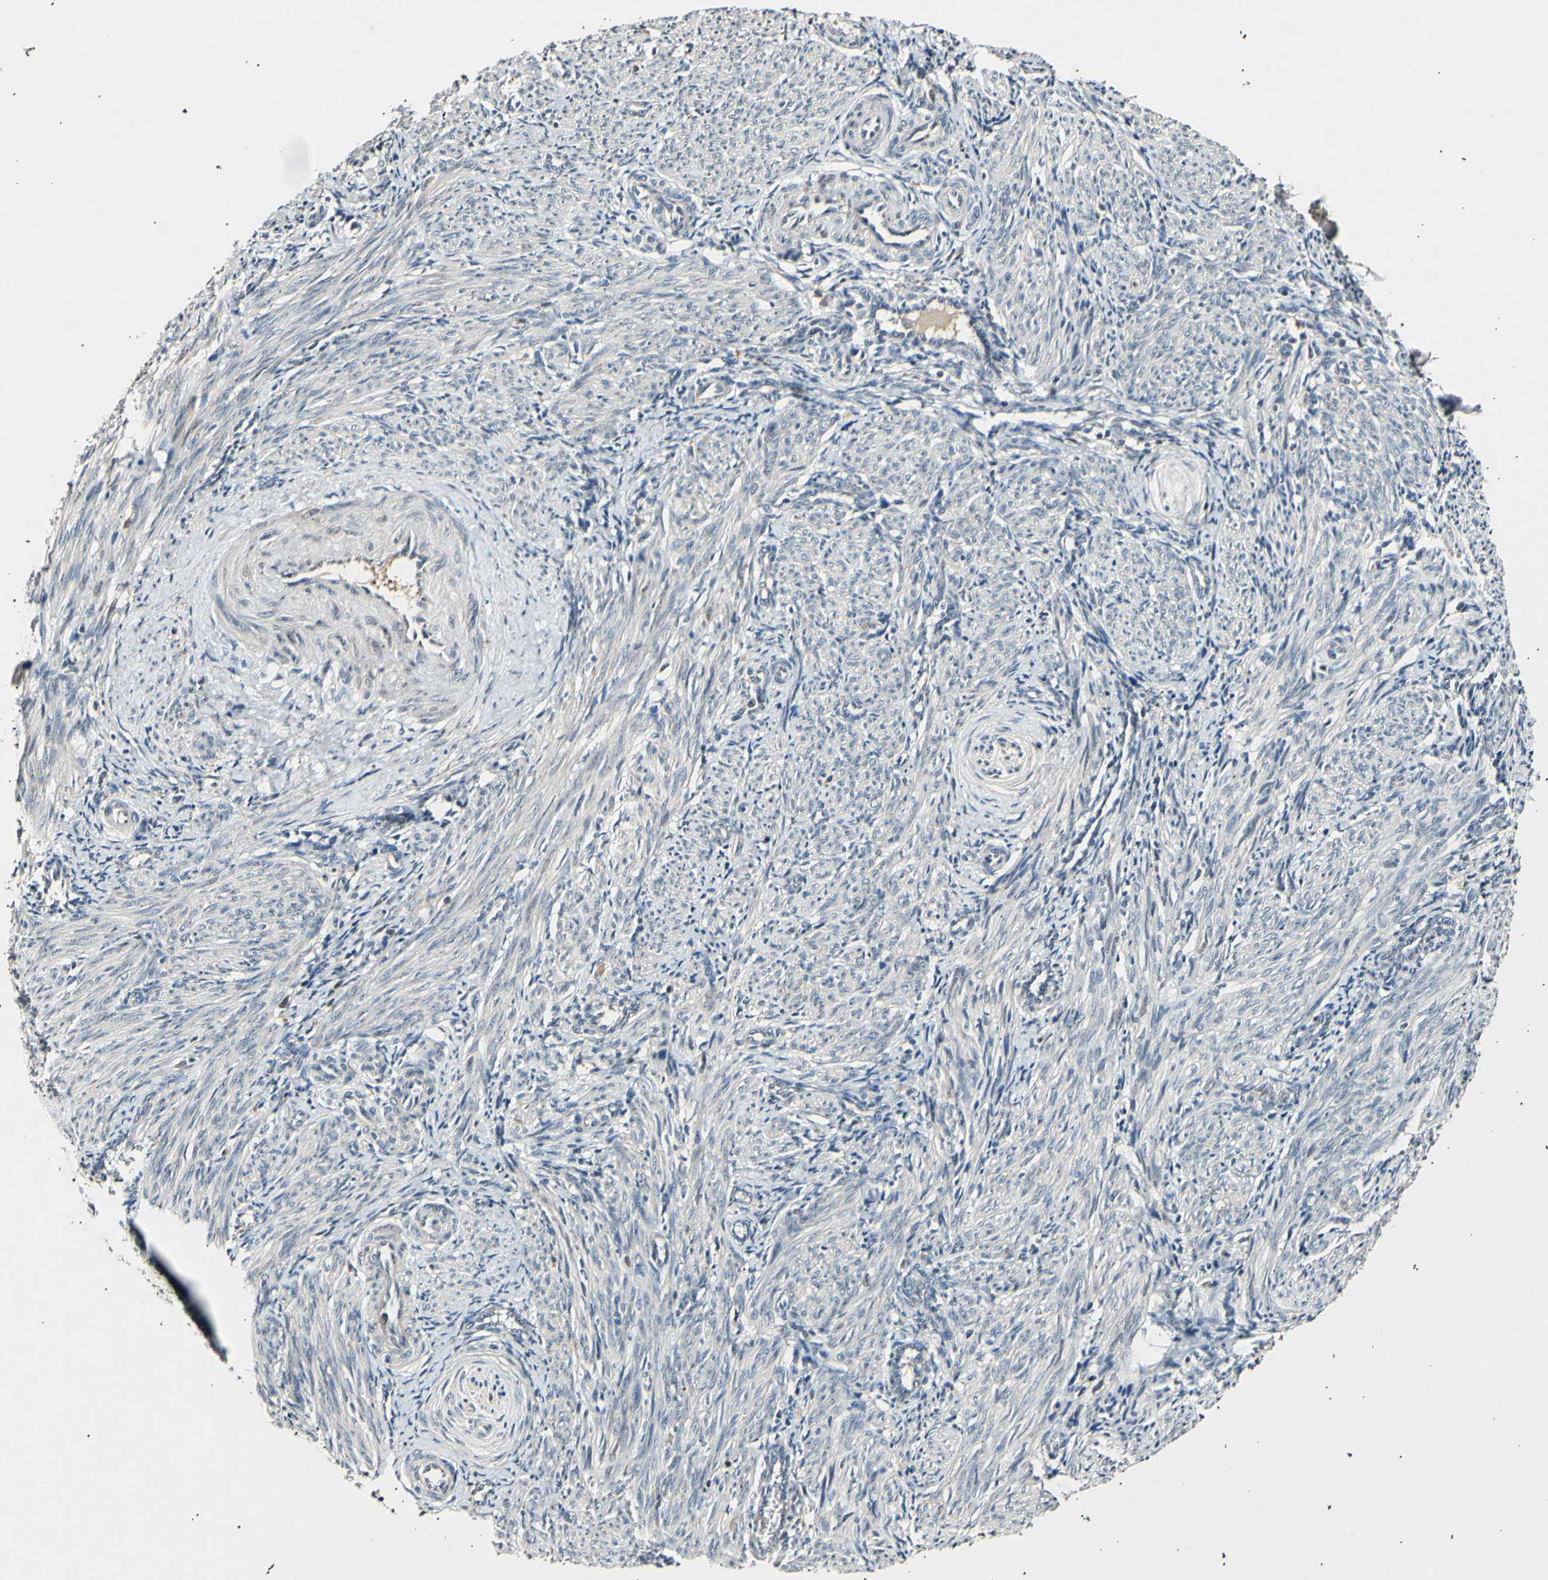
{"staining": {"intensity": "moderate", "quantity": "<25%", "location": "cytoplasmic/membranous"}, "tissue": "smooth muscle", "cell_type": "Smooth muscle cells", "image_type": "normal", "snomed": [{"axis": "morphology", "description": "Normal tissue, NOS"}, {"axis": "topography", "description": "Endometrium"}], "caption": "Immunohistochemical staining of normal smooth muscle exhibits <25% levels of moderate cytoplasmic/membranous protein staining in about <25% of smooth muscle cells. Immunohistochemistry stains the protein of interest in brown and the nuclei are stained blue.", "gene": "ADCY3", "patient": {"sex": "female", "age": 33}}